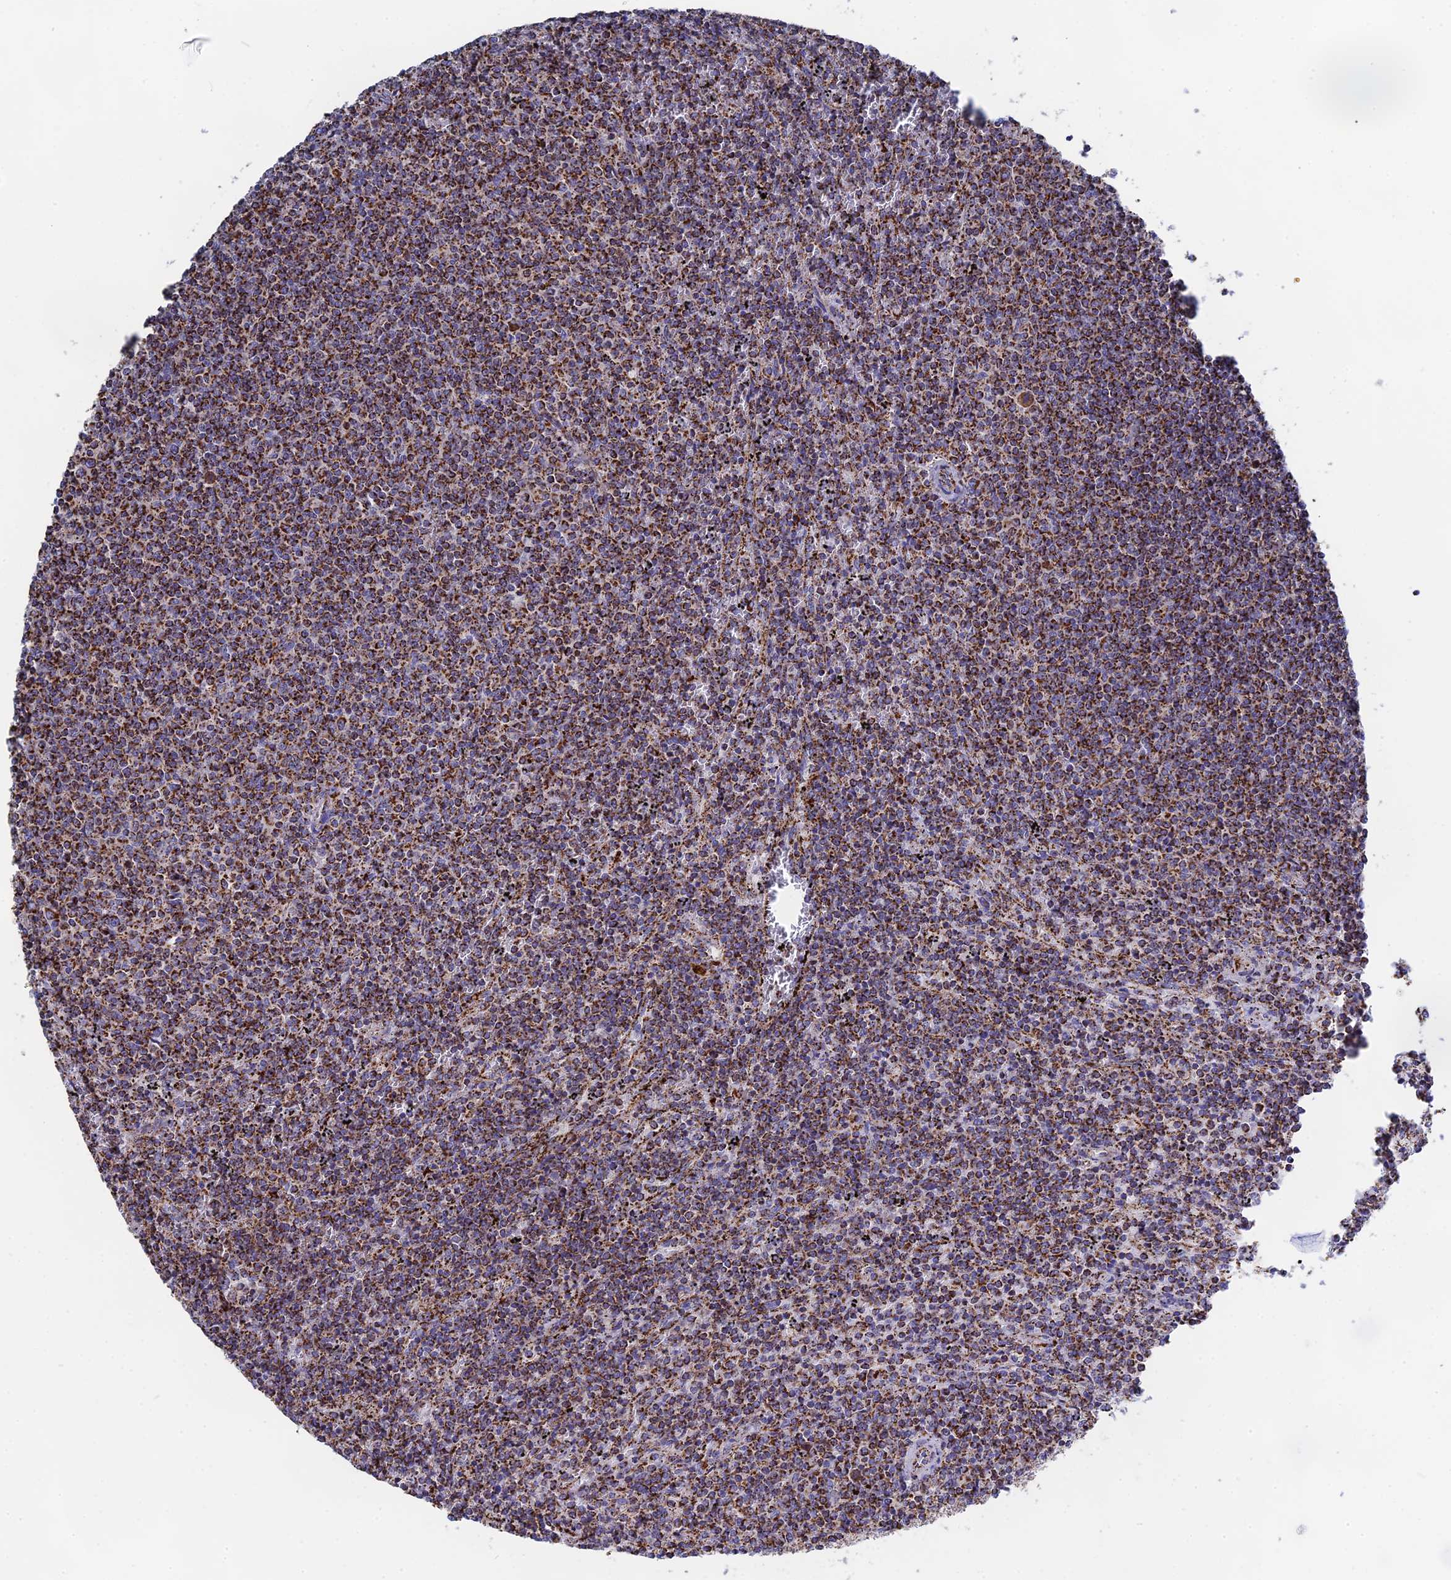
{"staining": {"intensity": "strong", "quantity": ">75%", "location": "cytoplasmic/membranous"}, "tissue": "lymphoma", "cell_type": "Tumor cells", "image_type": "cancer", "snomed": [{"axis": "morphology", "description": "Malignant lymphoma, non-Hodgkin's type, Low grade"}, {"axis": "topography", "description": "Spleen"}], "caption": "Malignant lymphoma, non-Hodgkin's type (low-grade) stained for a protein (brown) reveals strong cytoplasmic/membranous positive positivity in about >75% of tumor cells.", "gene": "NDUFA5", "patient": {"sex": "female", "age": 50}}